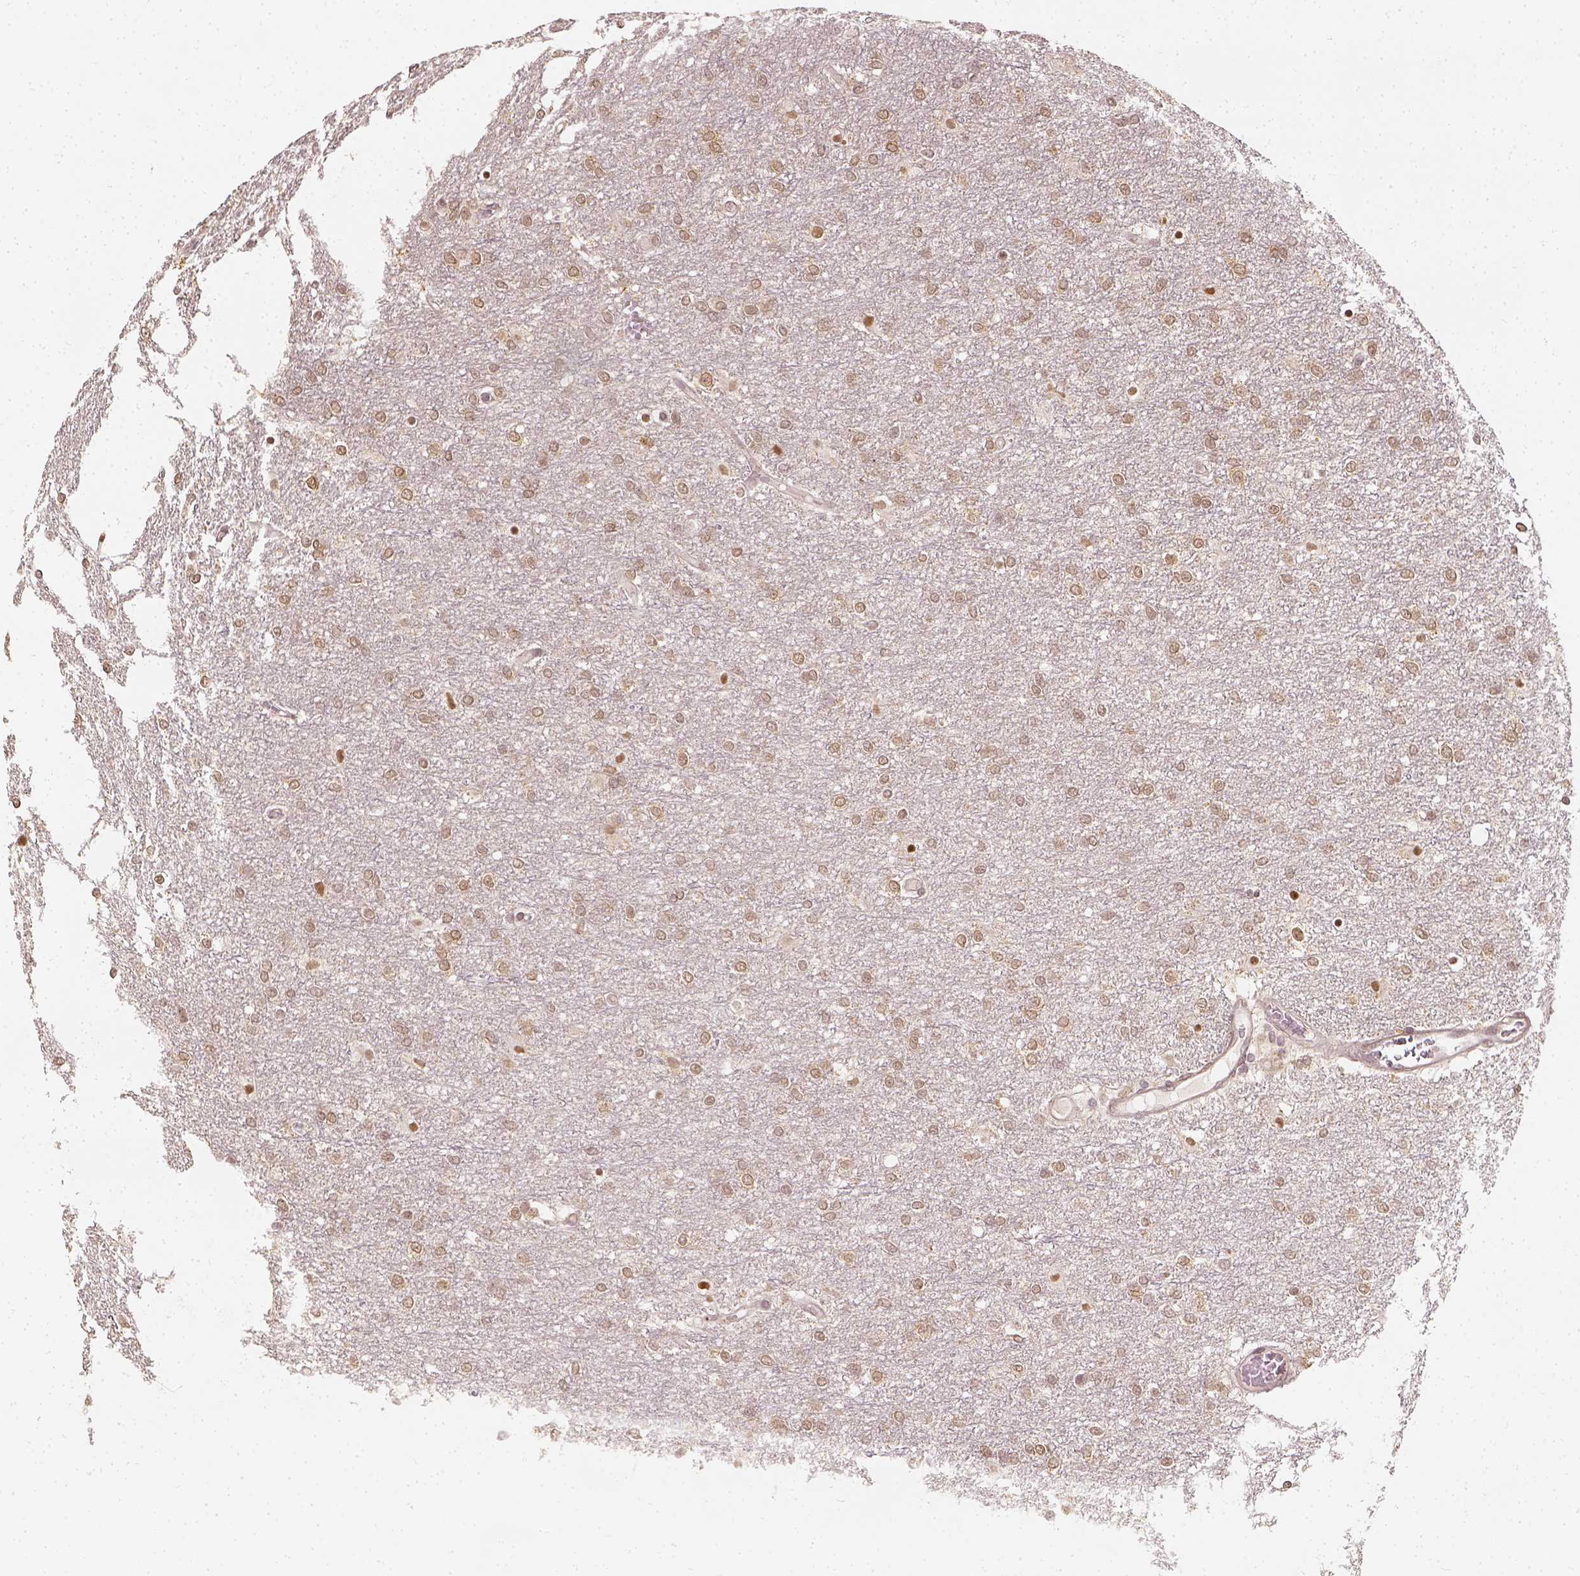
{"staining": {"intensity": "weak", "quantity": ">75%", "location": "nuclear"}, "tissue": "glioma", "cell_type": "Tumor cells", "image_type": "cancer", "snomed": [{"axis": "morphology", "description": "Glioma, malignant, High grade"}, {"axis": "topography", "description": "Brain"}], "caption": "Glioma stained for a protein demonstrates weak nuclear positivity in tumor cells. (DAB IHC with brightfield microscopy, high magnification).", "gene": "ZMAT3", "patient": {"sex": "female", "age": 61}}